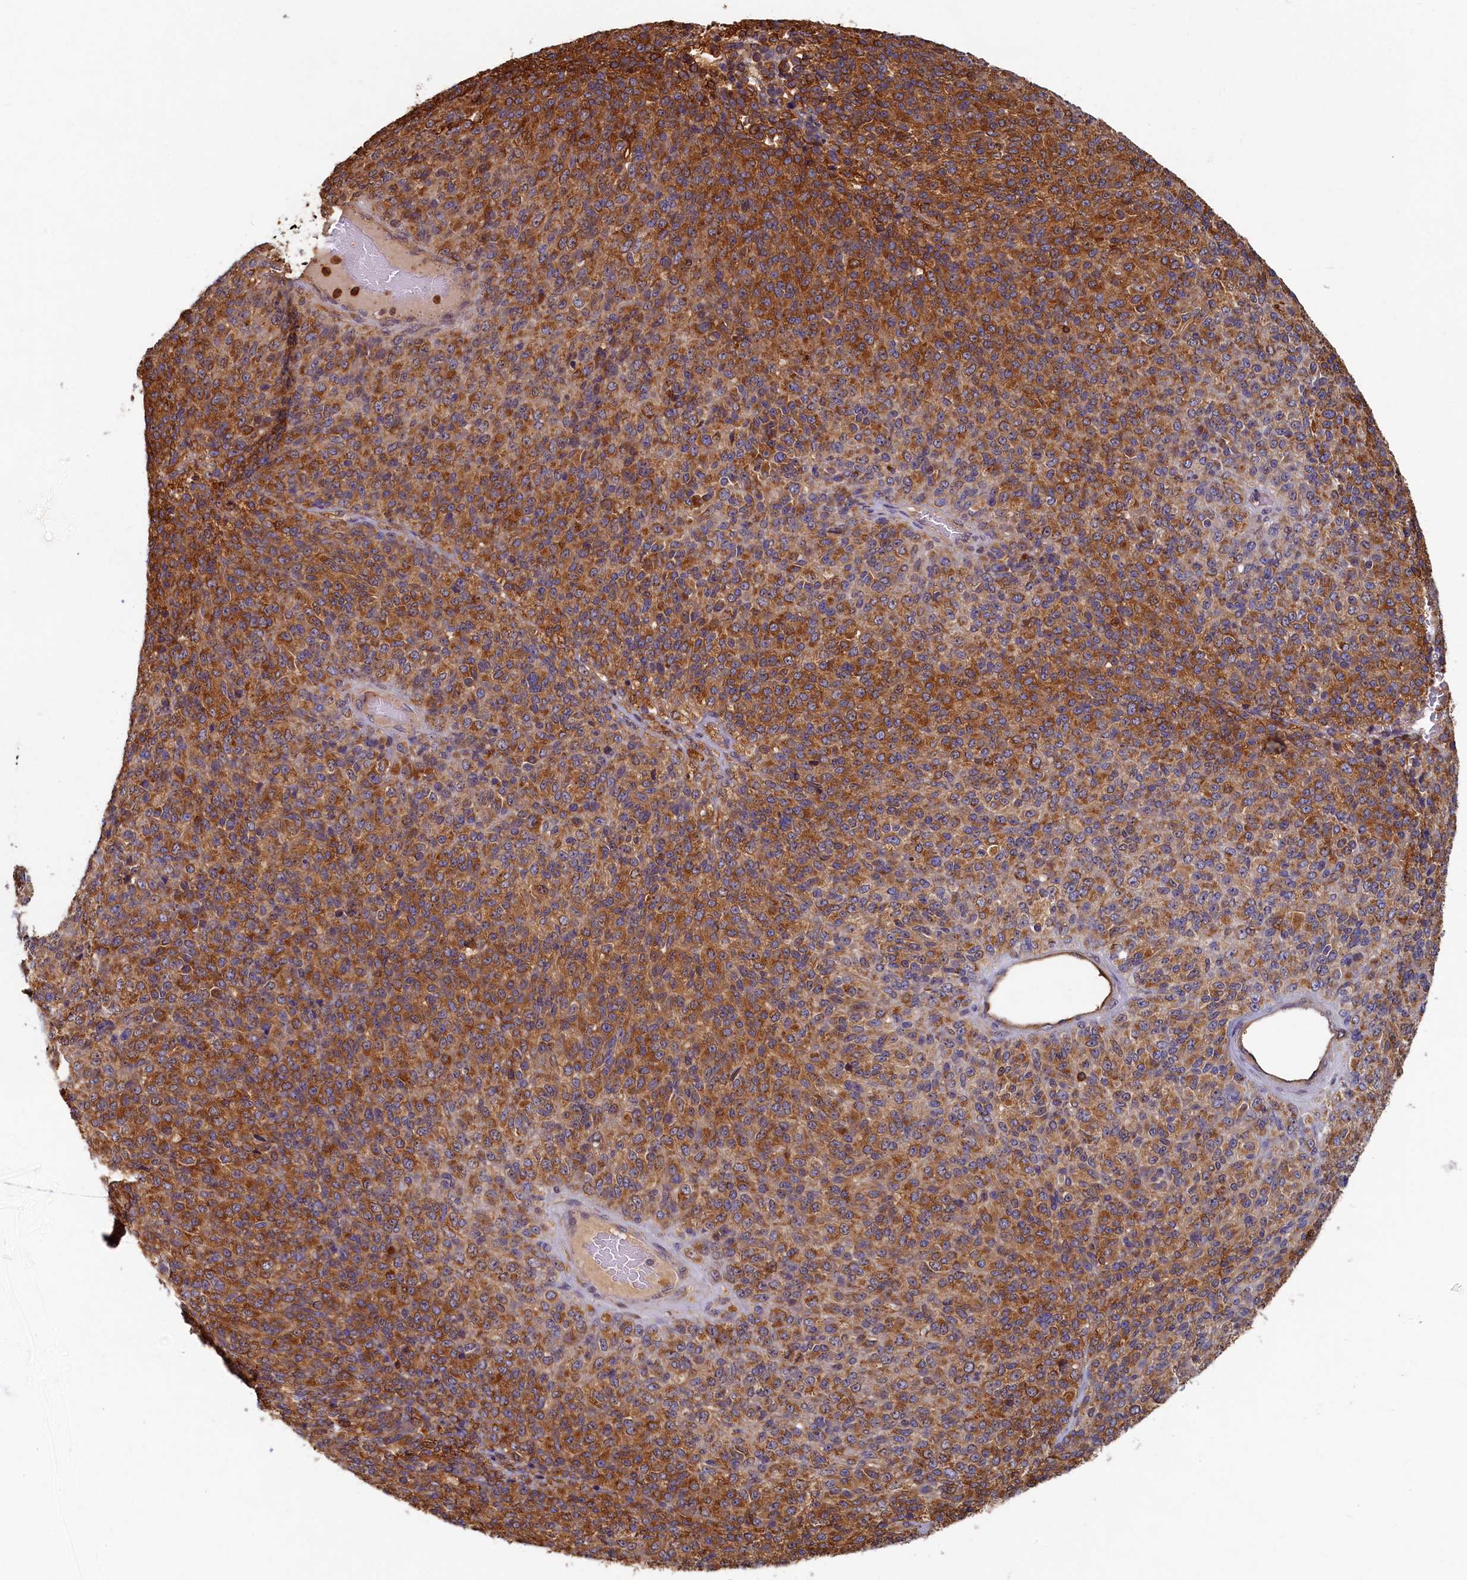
{"staining": {"intensity": "moderate", "quantity": ">75%", "location": "cytoplasmic/membranous"}, "tissue": "melanoma", "cell_type": "Tumor cells", "image_type": "cancer", "snomed": [{"axis": "morphology", "description": "Malignant melanoma, Metastatic site"}, {"axis": "topography", "description": "Brain"}], "caption": "There is medium levels of moderate cytoplasmic/membranous staining in tumor cells of melanoma, as demonstrated by immunohistochemical staining (brown color).", "gene": "TIMM8B", "patient": {"sex": "female", "age": 56}}